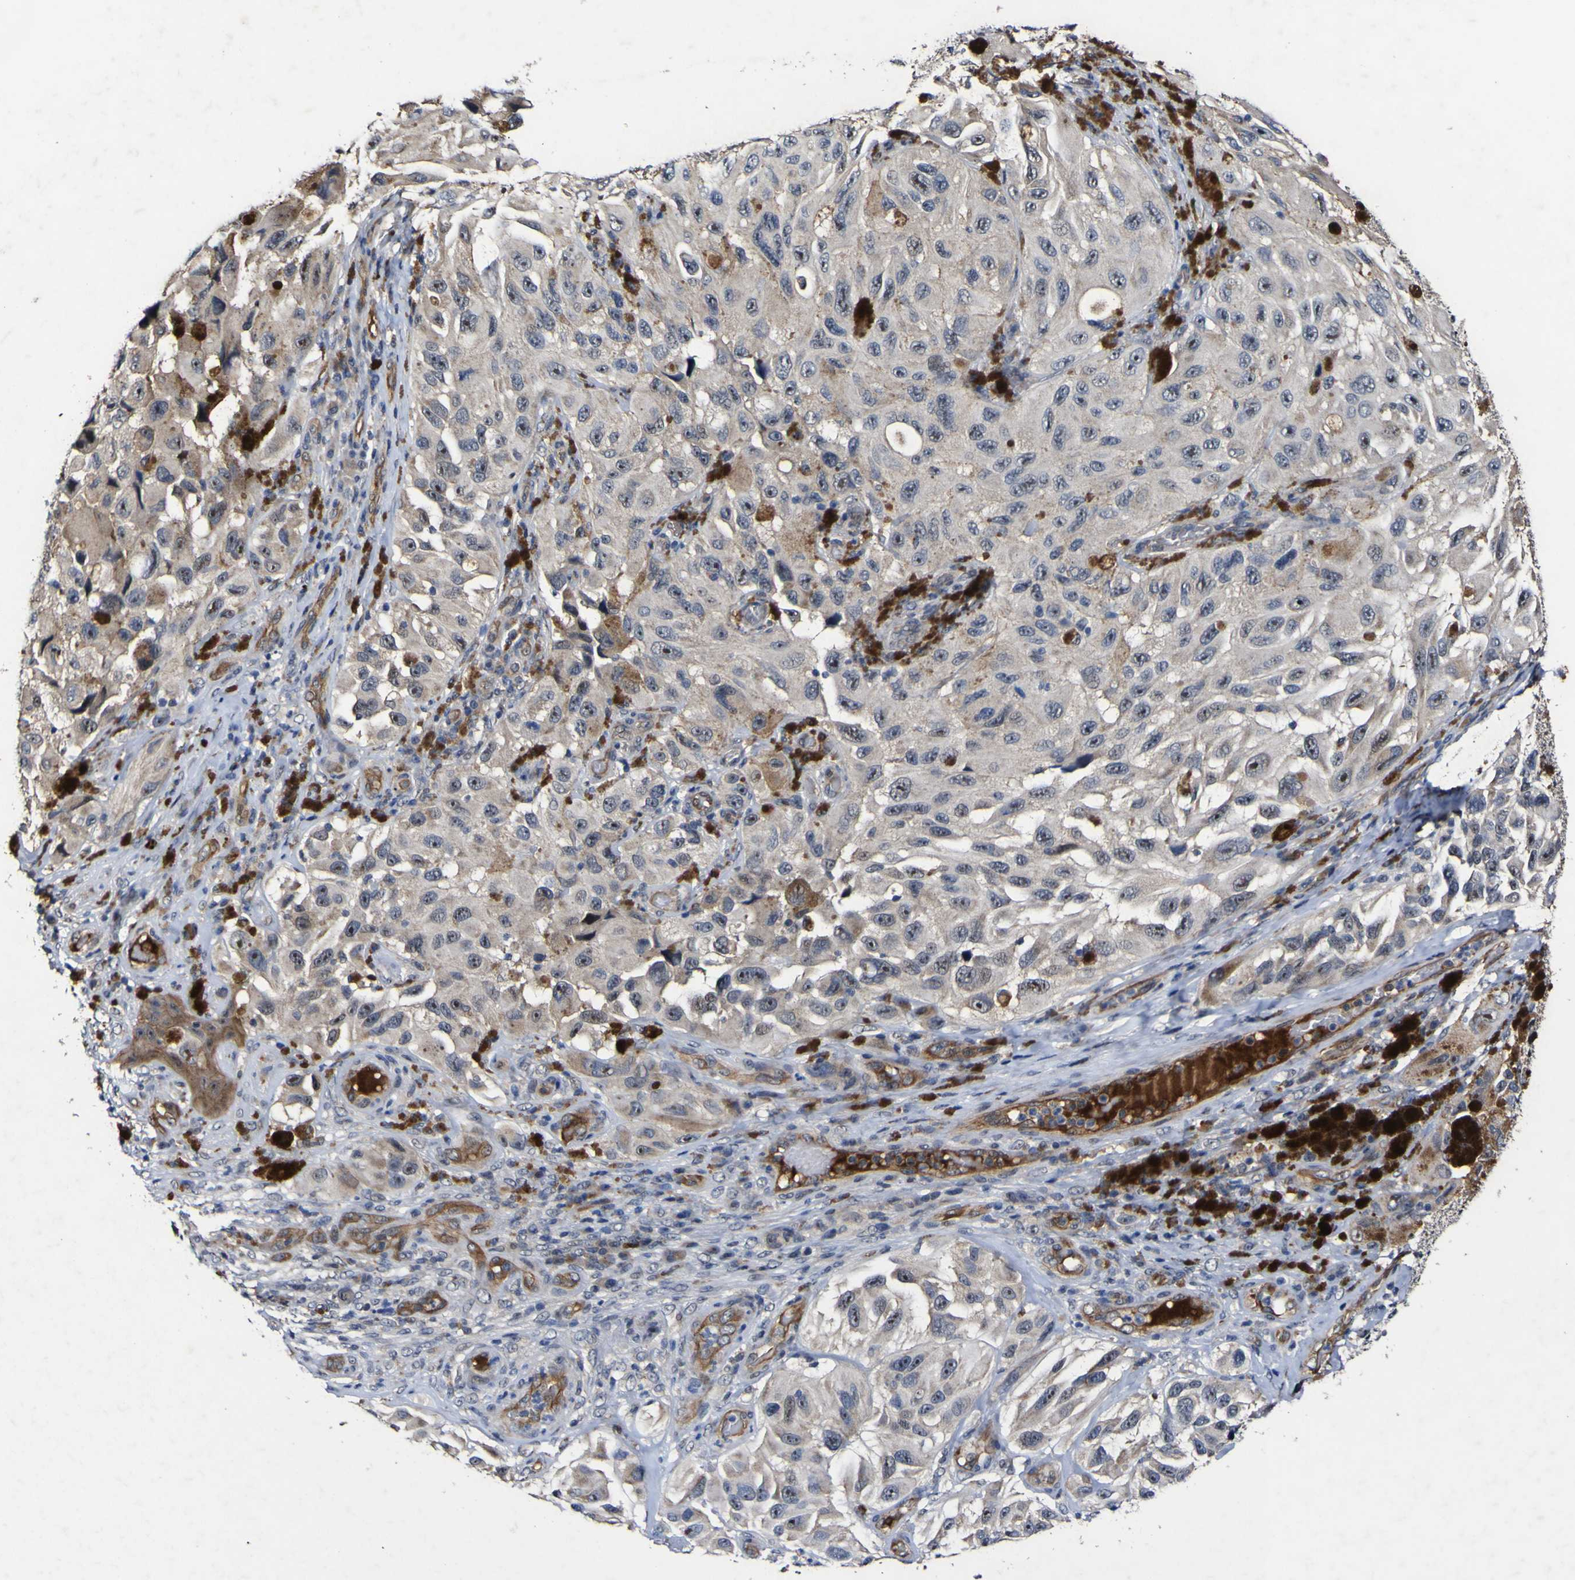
{"staining": {"intensity": "weak", "quantity": ">75%", "location": "cytoplasmic/membranous,nuclear"}, "tissue": "melanoma", "cell_type": "Tumor cells", "image_type": "cancer", "snomed": [{"axis": "morphology", "description": "Malignant melanoma, NOS"}, {"axis": "topography", "description": "Skin"}], "caption": "IHC micrograph of human melanoma stained for a protein (brown), which shows low levels of weak cytoplasmic/membranous and nuclear positivity in about >75% of tumor cells.", "gene": "CCL2", "patient": {"sex": "female", "age": 73}}